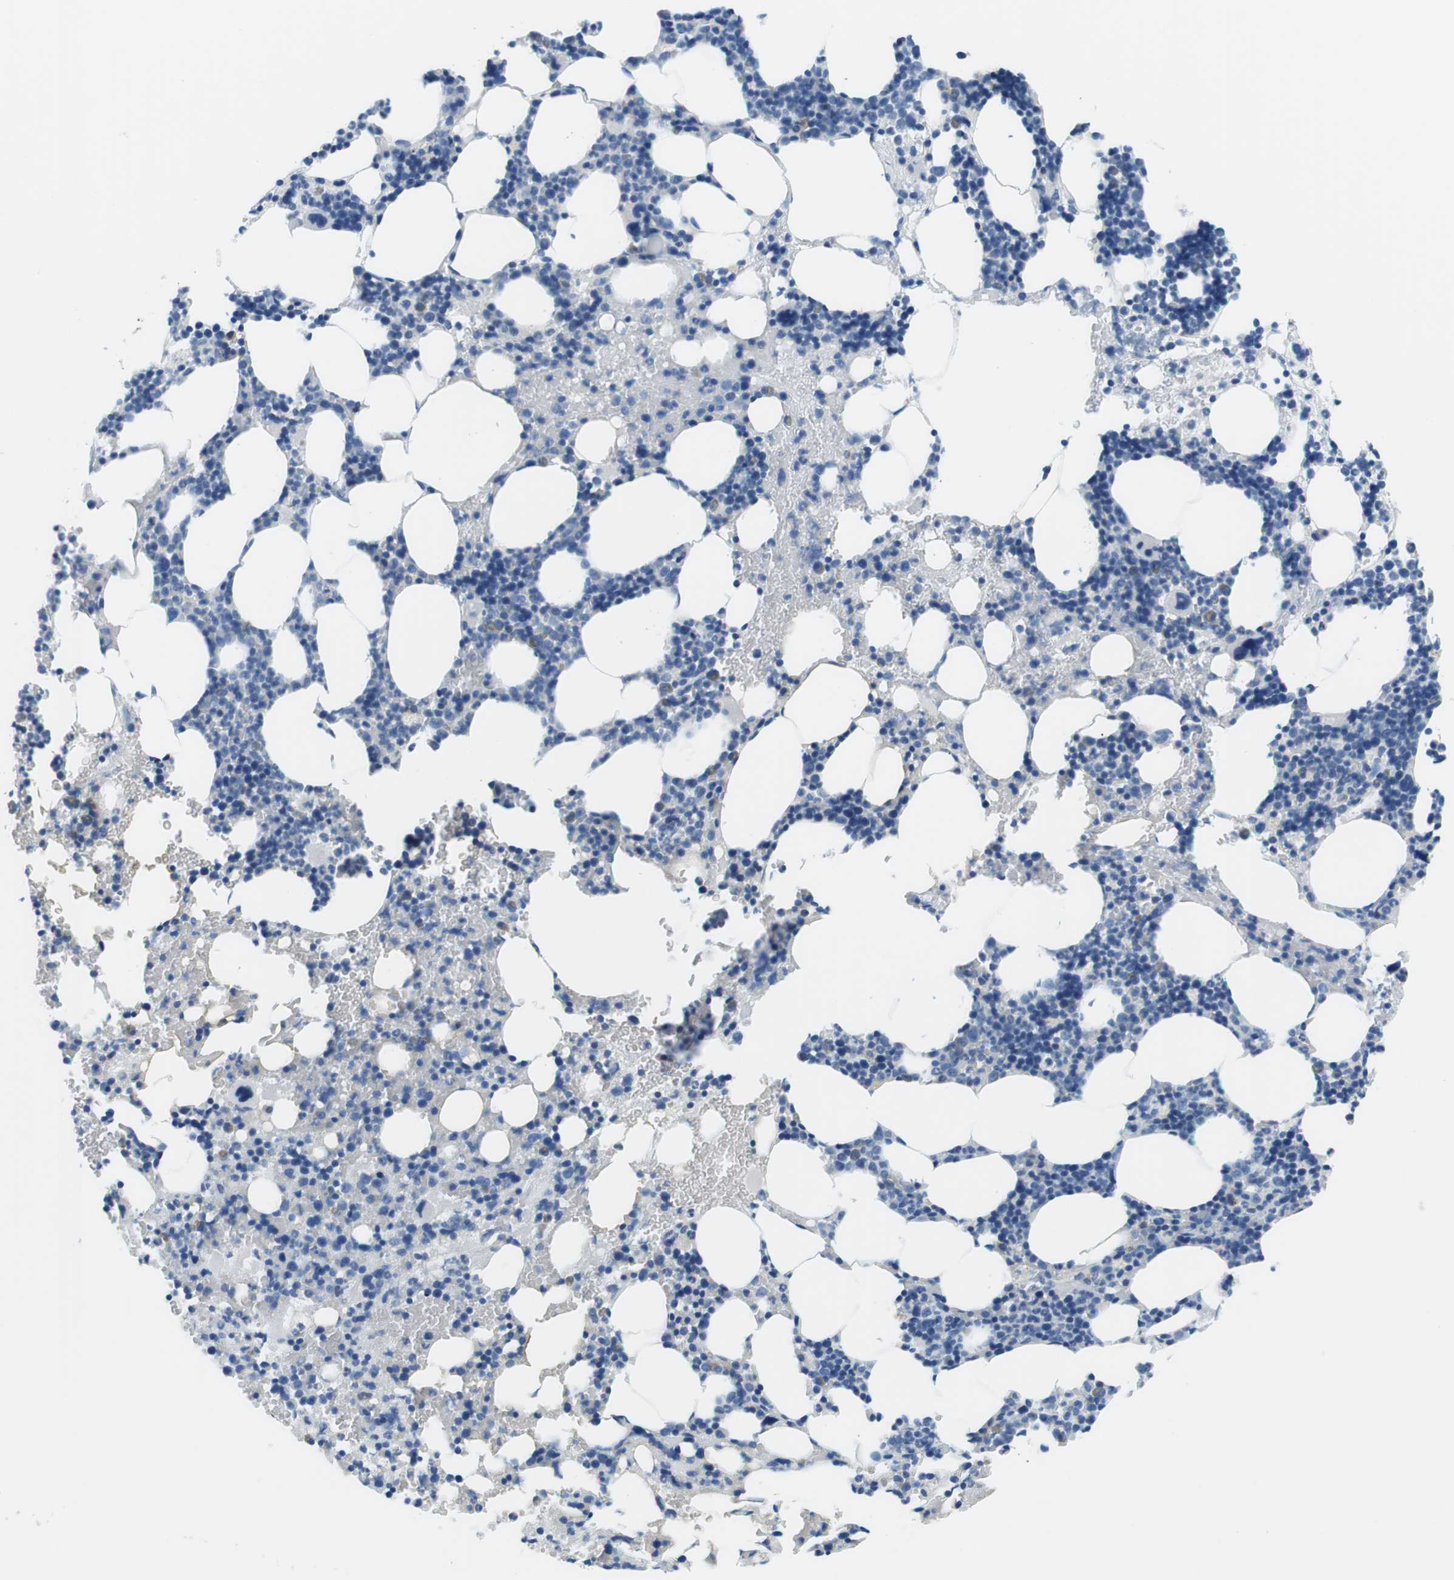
{"staining": {"intensity": "weak", "quantity": "<25%", "location": "cytoplasmic/membranous"}, "tissue": "bone marrow", "cell_type": "Hematopoietic cells", "image_type": "normal", "snomed": [{"axis": "morphology", "description": "Normal tissue, NOS"}, {"axis": "morphology", "description": "Inflammation, NOS"}, {"axis": "topography", "description": "Bone marrow"}], "caption": "A micrograph of human bone marrow is negative for staining in hematopoietic cells. The staining was performed using DAB (3,3'-diaminobenzidine) to visualize the protein expression in brown, while the nuclei were stained in blue with hematoxylin (Magnification: 20x).", "gene": "TNFRSF4", "patient": {"sex": "female", "age": 64}}